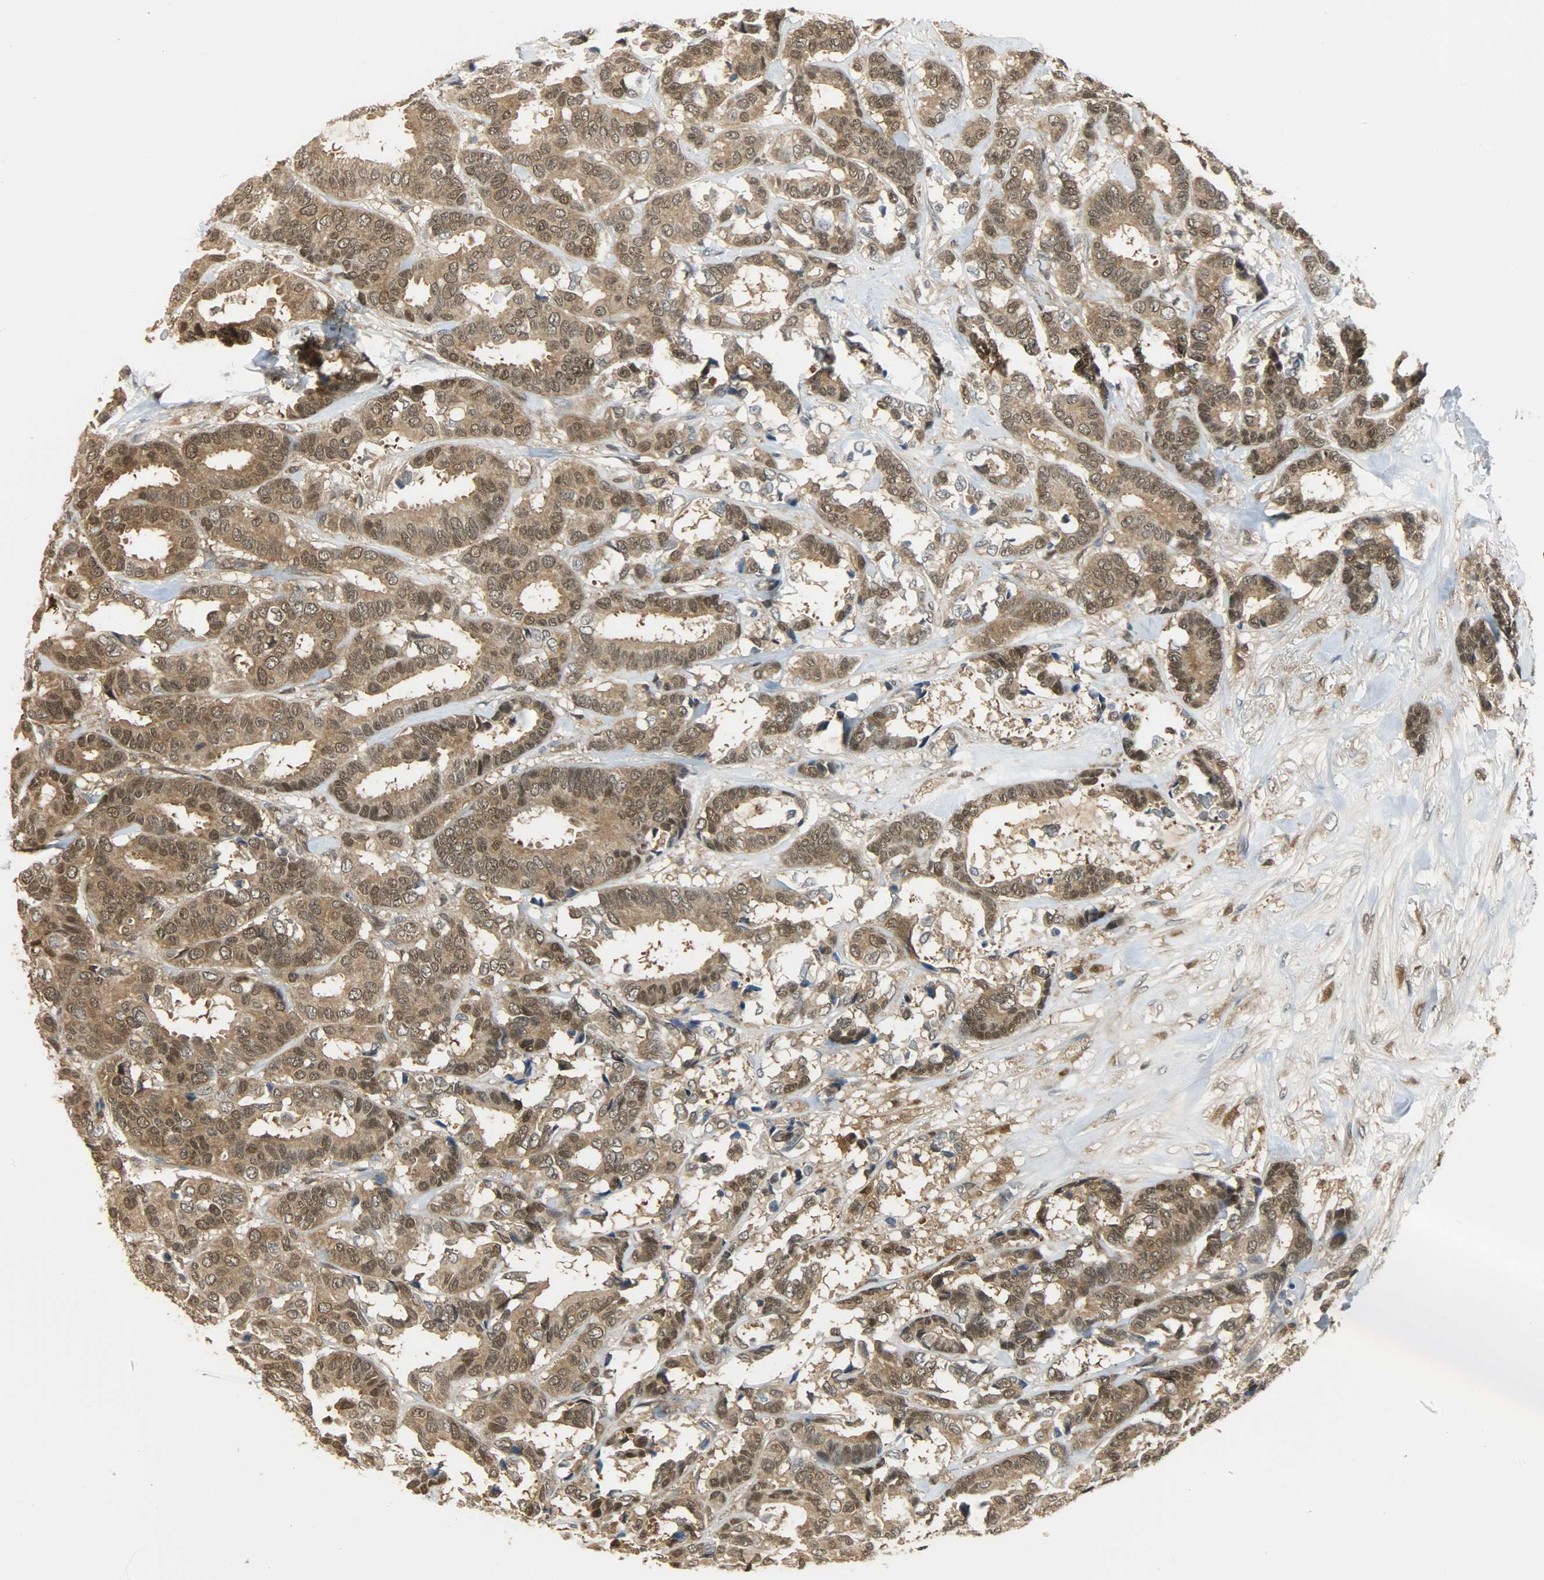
{"staining": {"intensity": "strong", "quantity": ">75%", "location": "cytoplasmic/membranous,nuclear"}, "tissue": "breast cancer", "cell_type": "Tumor cells", "image_type": "cancer", "snomed": [{"axis": "morphology", "description": "Duct carcinoma"}, {"axis": "topography", "description": "Breast"}], "caption": "IHC image of invasive ductal carcinoma (breast) stained for a protein (brown), which exhibits high levels of strong cytoplasmic/membranous and nuclear staining in approximately >75% of tumor cells.", "gene": "EIF4EBP1", "patient": {"sex": "female", "age": 87}}